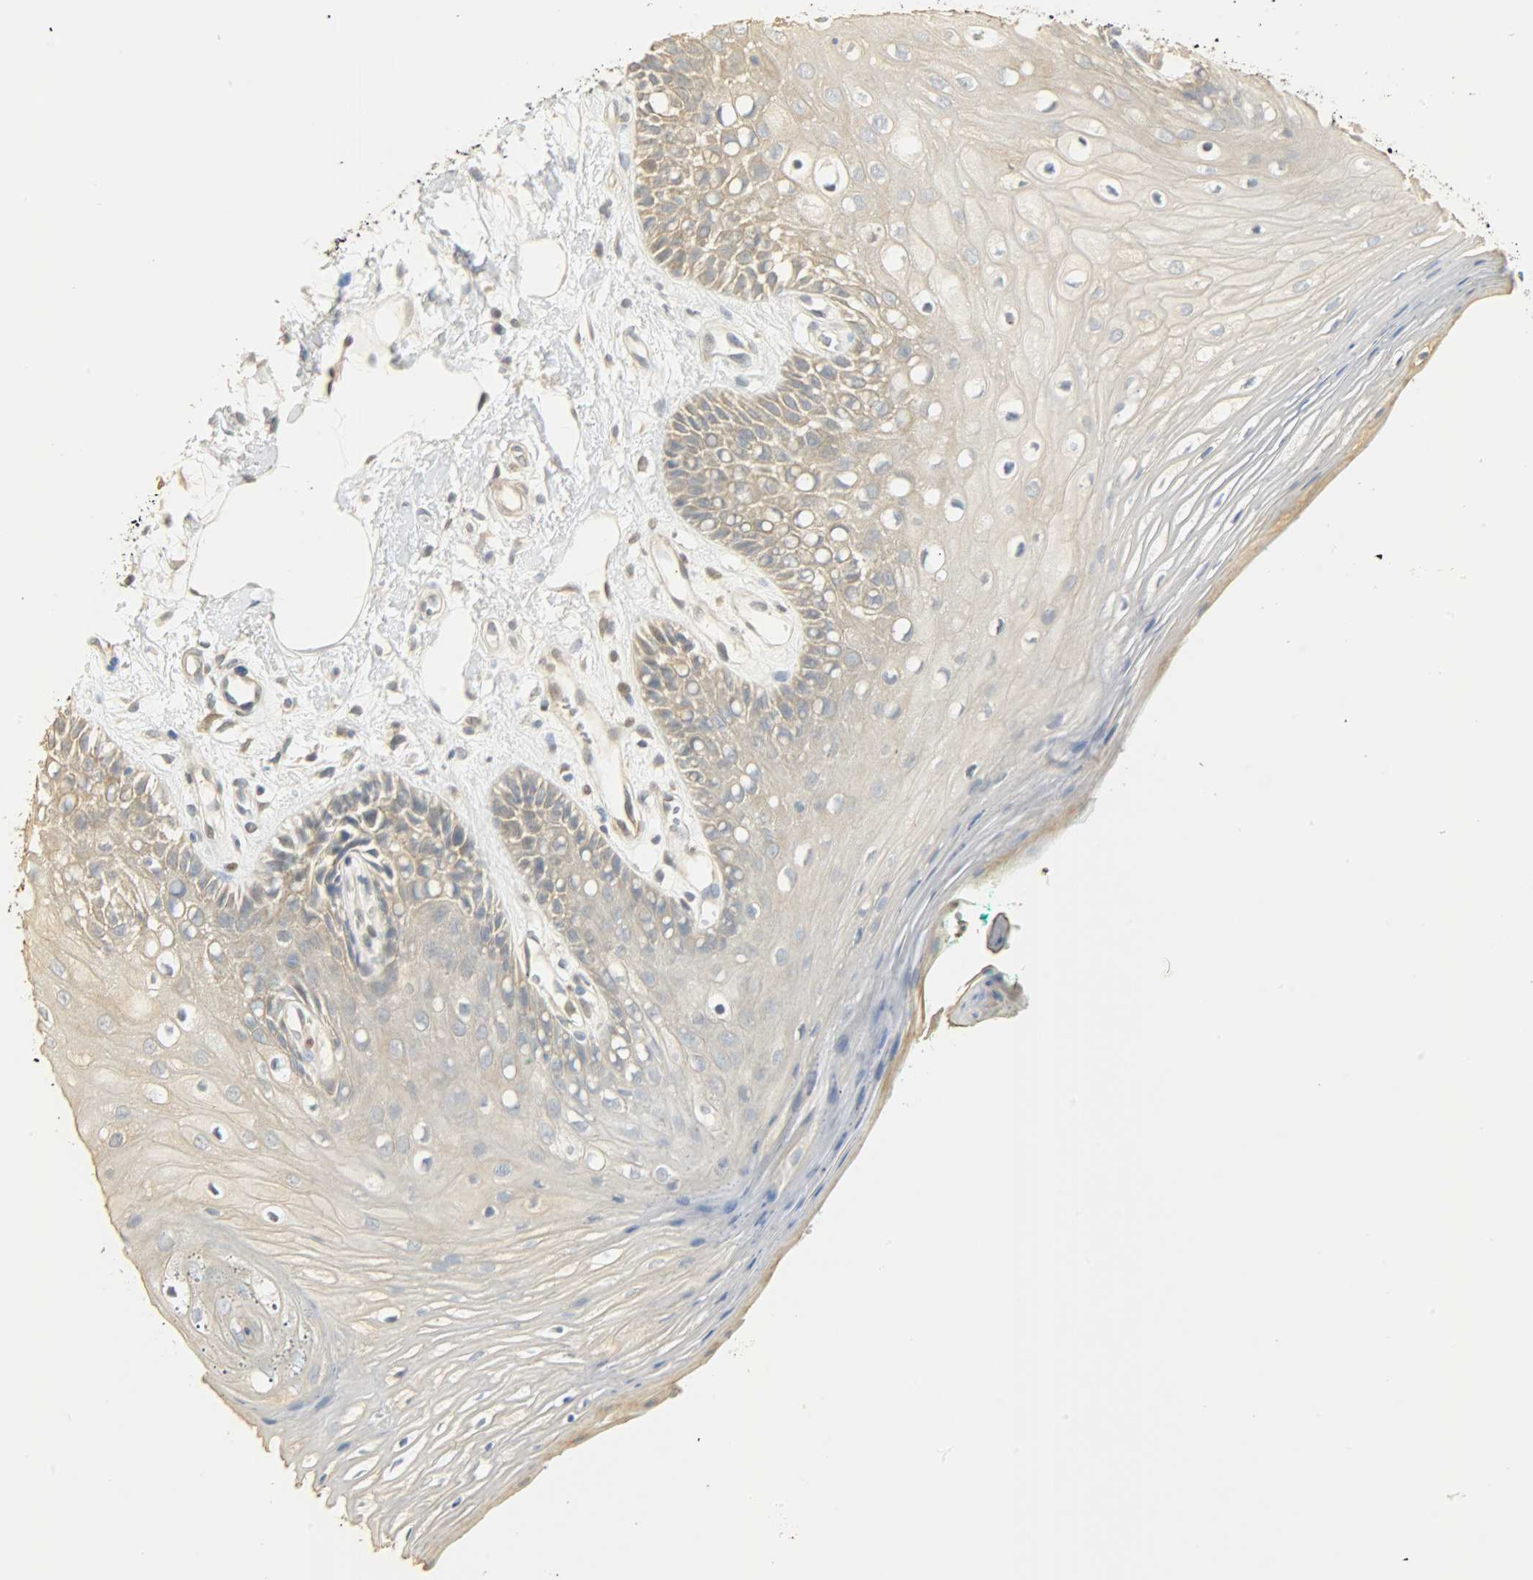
{"staining": {"intensity": "moderate", "quantity": "25%-75%", "location": "cytoplasmic/membranous"}, "tissue": "oral mucosa", "cell_type": "Squamous epithelial cells", "image_type": "normal", "snomed": [{"axis": "morphology", "description": "Normal tissue, NOS"}, {"axis": "morphology", "description": "Squamous cell carcinoma, NOS"}, {"axis": "topography", "description": "Skeletal muscle"}, {"axis": "topography", "description": "Oral tissue"}, {"axis": "topography", "description": "Head-Neck"}], "caption": "Oral mucosa stained with a brown dye reveals moderate cytoplasmic/membranous positive expression in about 25%-75% of squamous epithelial cells.", "gene": "USP13", "patient": {"sex": "female", "age": 84}}